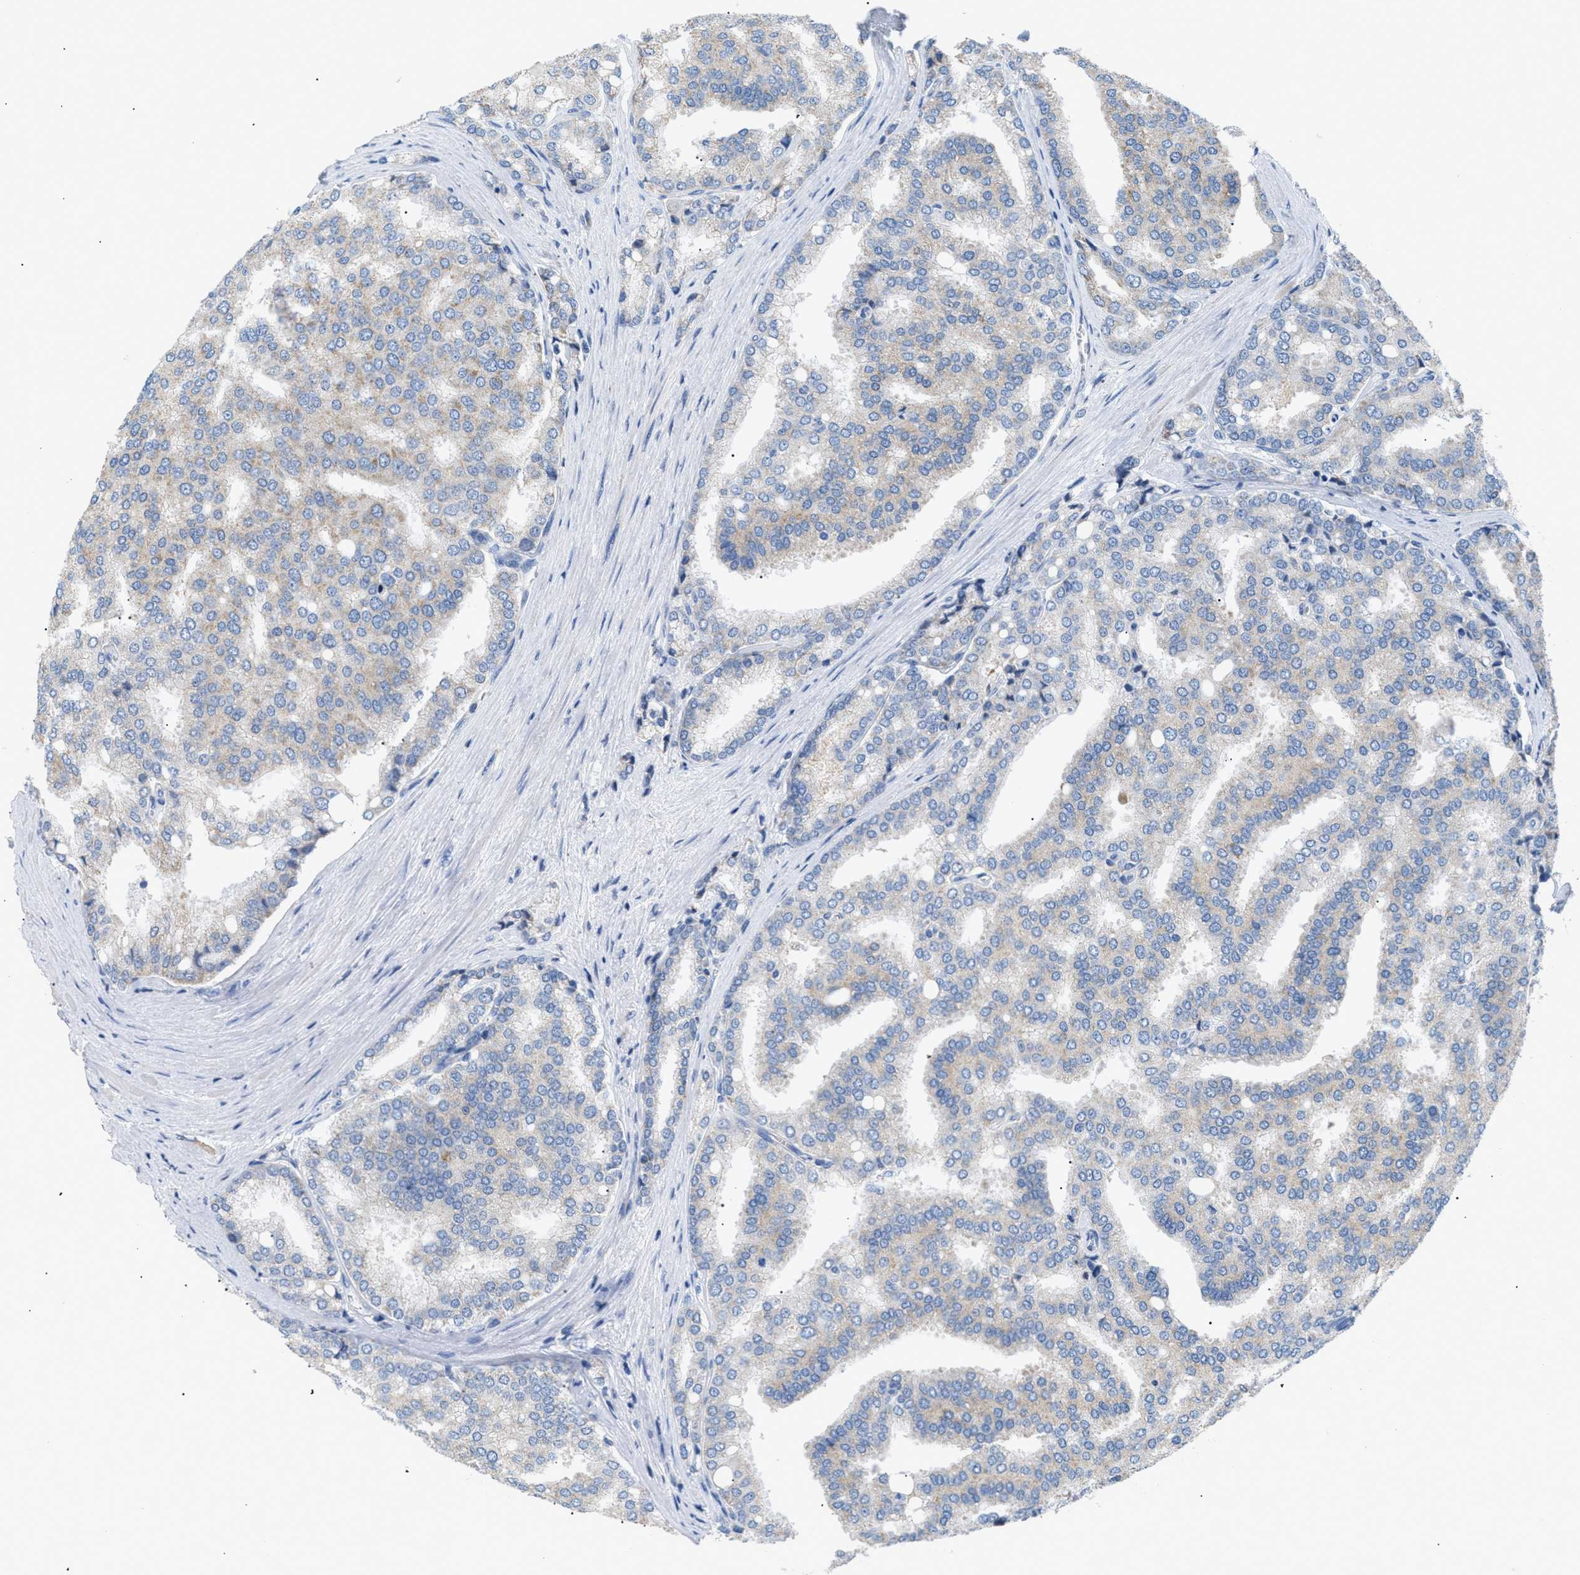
{"staining": {"intensity": "weak", "quantity": "25%-75%", "location": "cytoplasmic/membranous"}, "tissue": "prostate cancer", "cell_type": "Tumor cells", "image_type": "cancer", "snomed": [{"axis": "morphology", "description": "Adenocarcinoma, High grade"}, {"axis": "topography", "description": "Prostate"}], "caption": "An image showing weak cytoplasmic/membranous positivity in approximately 25%-75% of tumor cells in prostate cancer (adenocarcinoma (high-grade)), as visualized by brown immunohistochemical staining.", "gene": "ILDR1", "patient": {"sex": "male", "age": 50}}